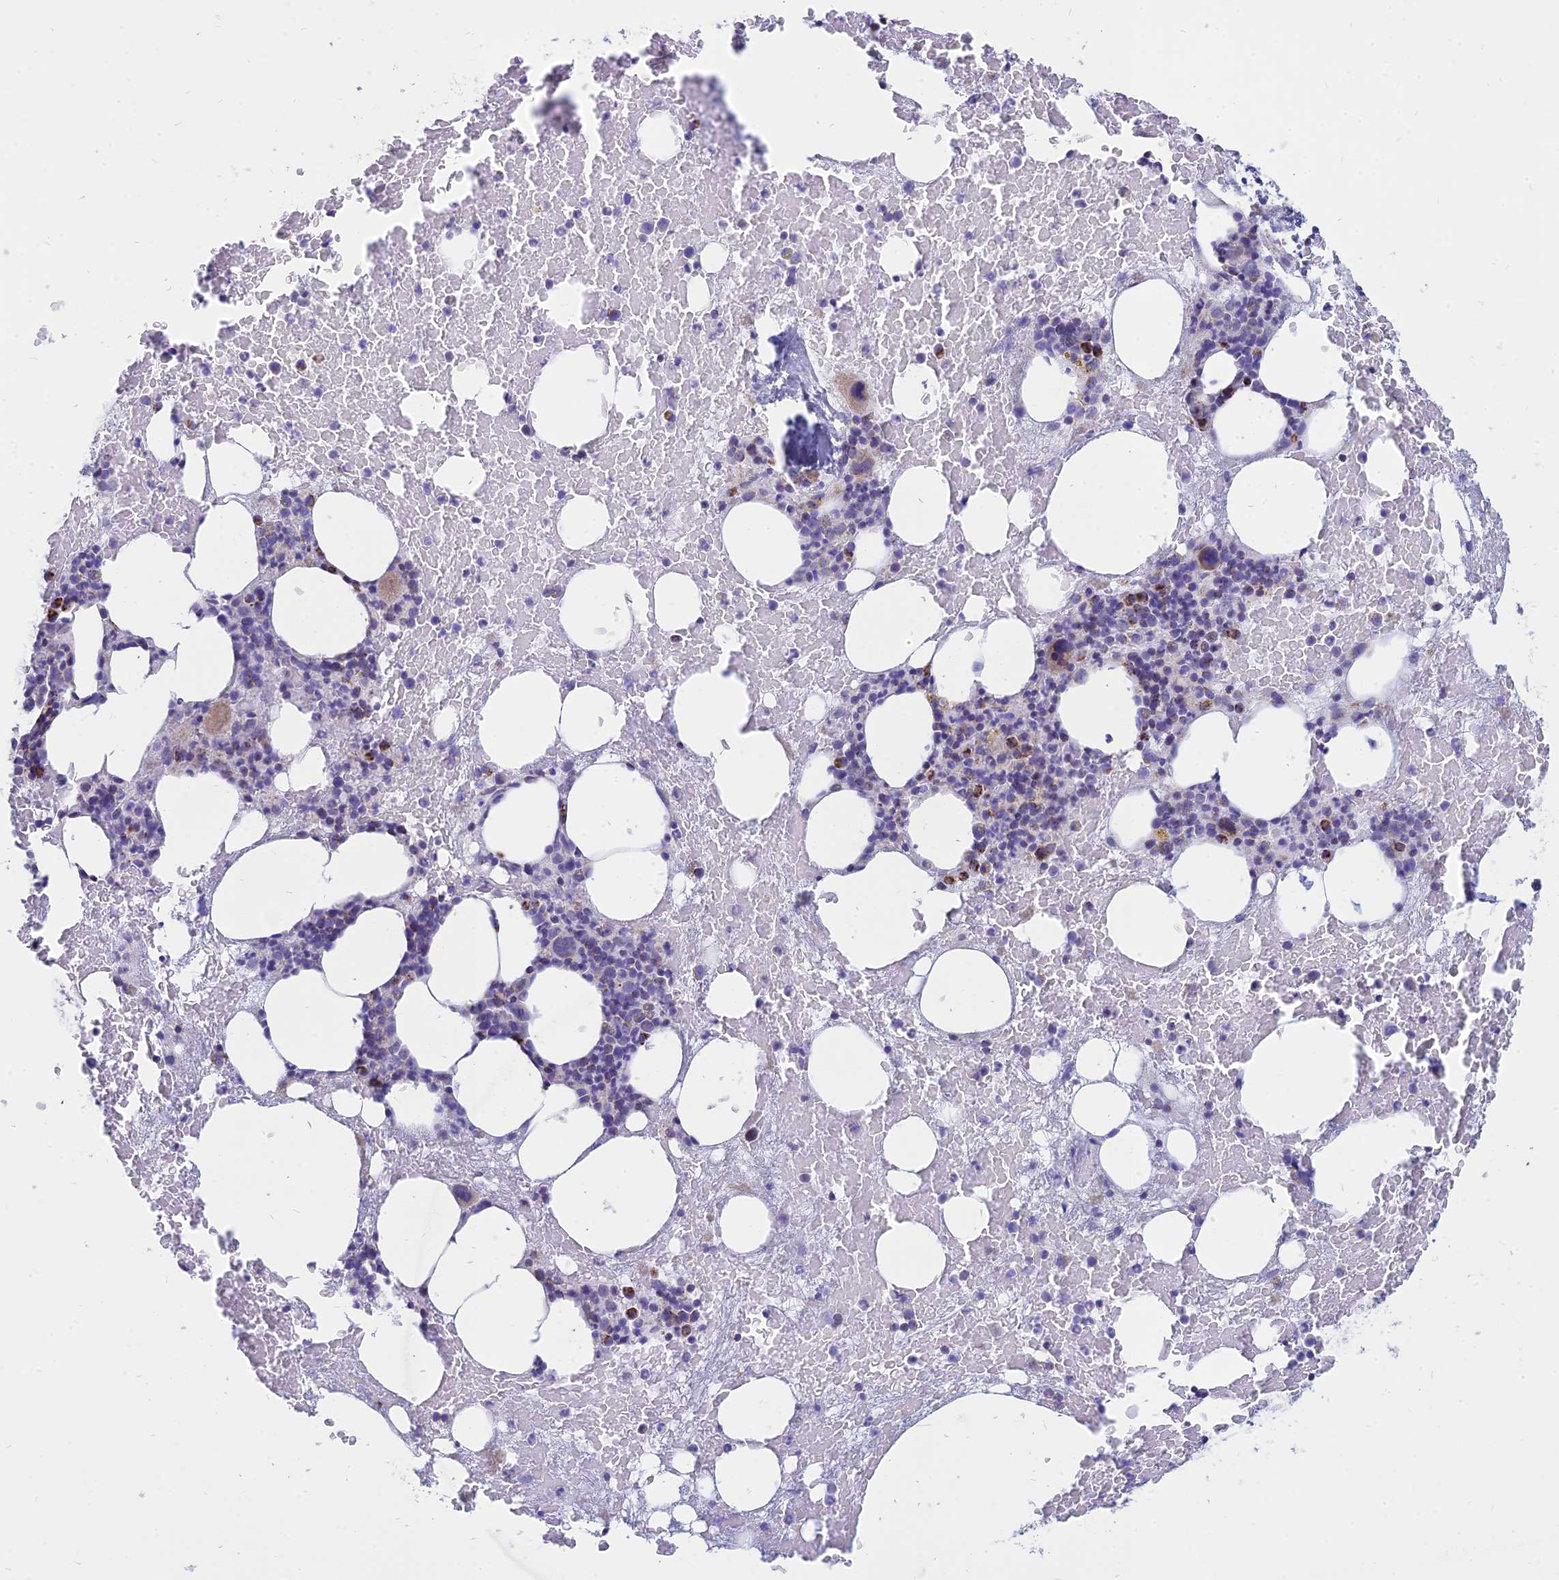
{"staining": {"intensity": "moderate", "quantity": "<25%", "location": "cytoplasmic/membranous"}, "tissue": "bone marrow", "cell_type": "Hematopoietic cells", "image_type": "normal", "snomed": [{"axis": "morphology", "description": "Normal tissue, NOS"}, {"axis": "topography", "description": "Bone marrow"}], "caption": "This is a photomicrograph of immunohistochemistry staining of unremarkable bone marrow, which shows moderate expression in the cytoplasmic/membranous of hematopoietic cells.", "gene": "PACC1", "patient": {"sex": "male", "age": 72}}